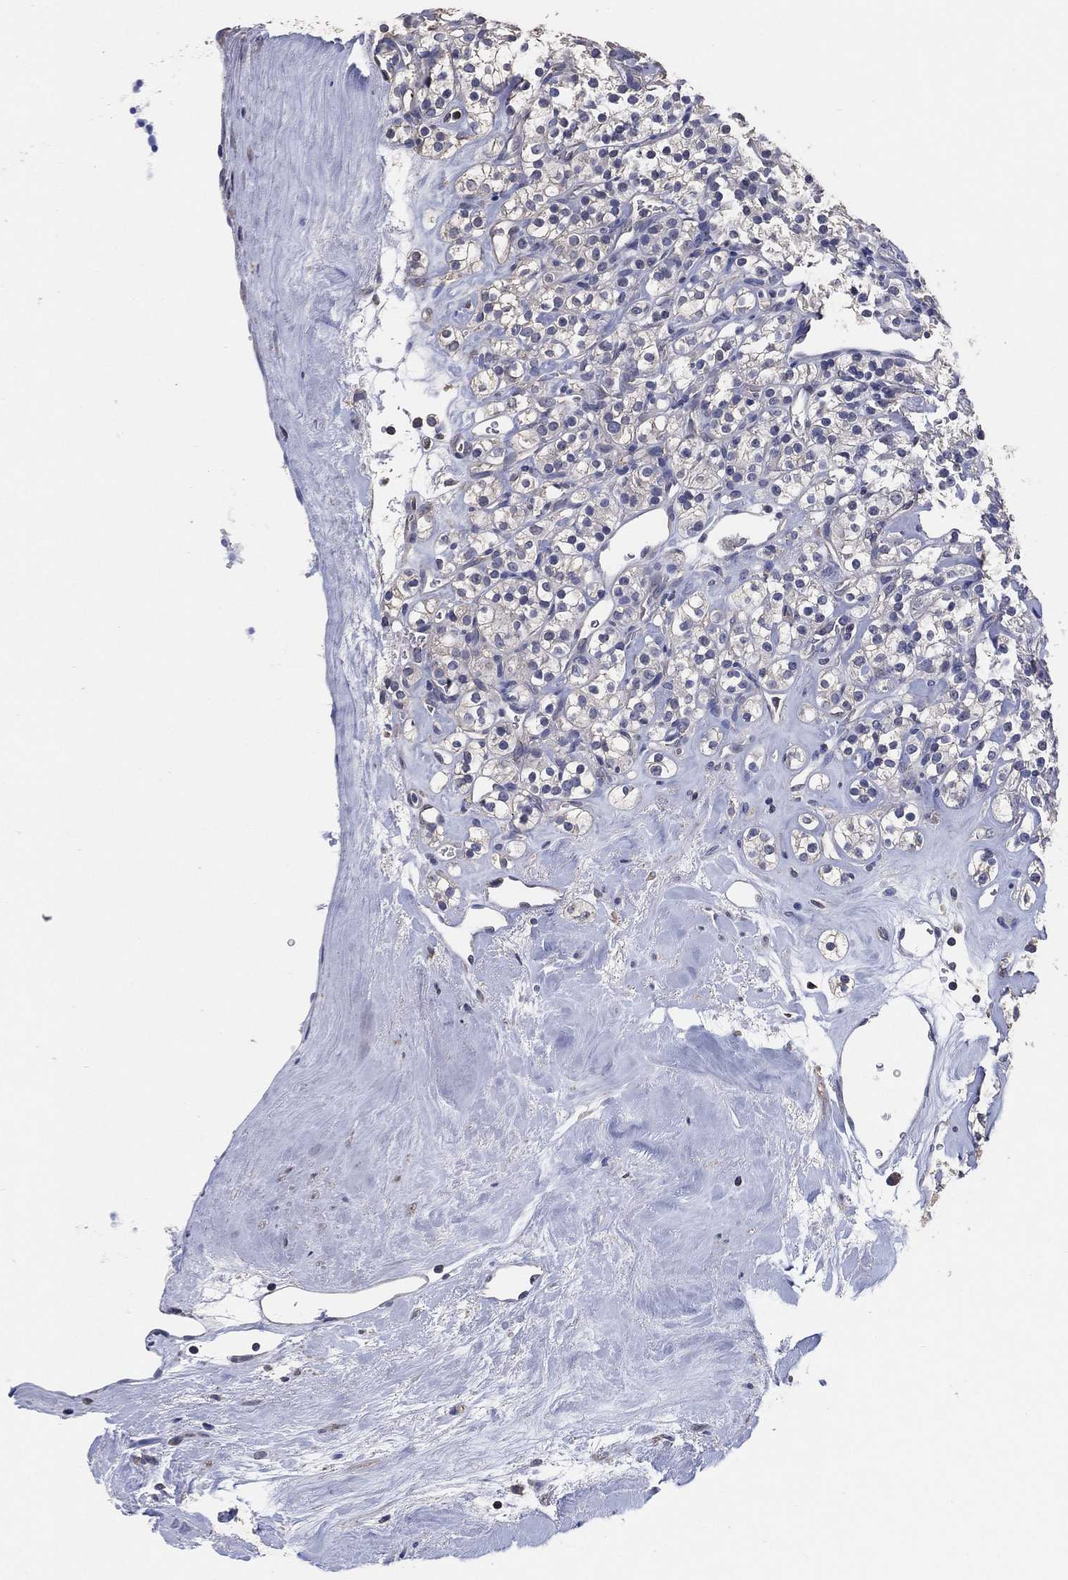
{"staining": {"intensity": "negative", "quantity": "none", "location": "none"}, "tissue": "renal cancer", "cell_type": "Tumor cells", "image_type": "cancer", "snomed": [{"axis": "morphology", "description": "Adenocarcinoma, NOS"}, {"axis": "topography", "description": "Kidney"}], "caption": "A high-resolution image shows immunohistochemistry staining of adenocarcinoma (renal), which demonstrates no significant positivity in tumor cells. (DAB (3,3'-diaminobenzidine) immunohistochemistry (IHC) visualized using brightfield microscopy, high magnification).", "gene": "KLK5", "patient": {"sex": "male", "age": 77}}